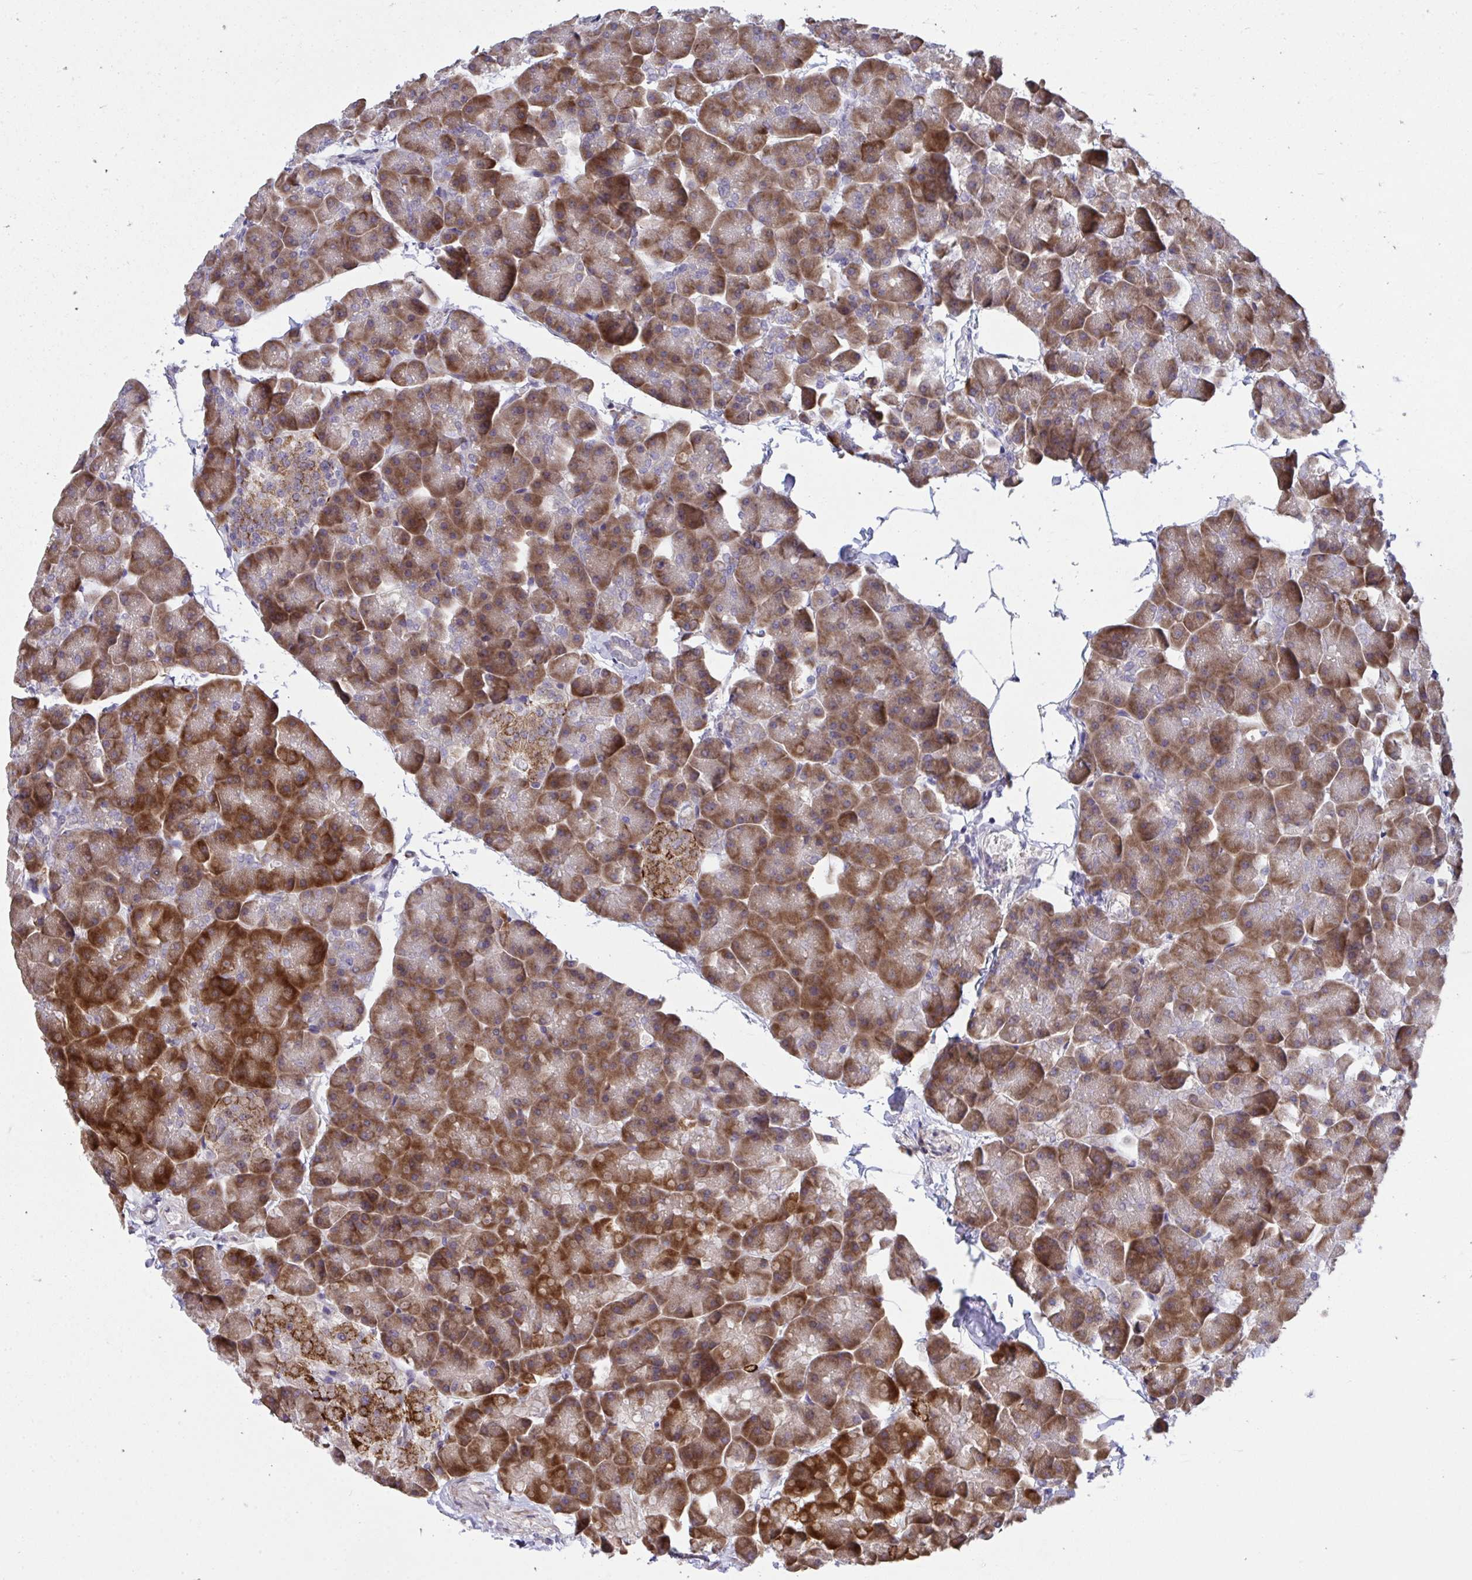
{"staining": {"intensity": "strong", "quantity": ">75%", "location": "cytoplasmic/membranous"}, "tissue": "pancreas", "cell_type": "Exocrine glandular cells", "image_type": "normal", "snomed": [{"axis": "morphology", "description": "Normal tissue, NOS"}, {"axis": "topography", "description": "Pancreas"}], "caption": "DAB (3,3'-diaminobenzidine) immunohistochemical staining of benign human pancreas reveals strong cytoplasmic/membranous protein staining in about >75% of exocrine glandular cells. (DAB (3,3'-diaminobenzidine) IHC with brightfield microscopy, high magnification).", "gene": "SUSD4", "patient": {"sex": "male", "age": 35}}